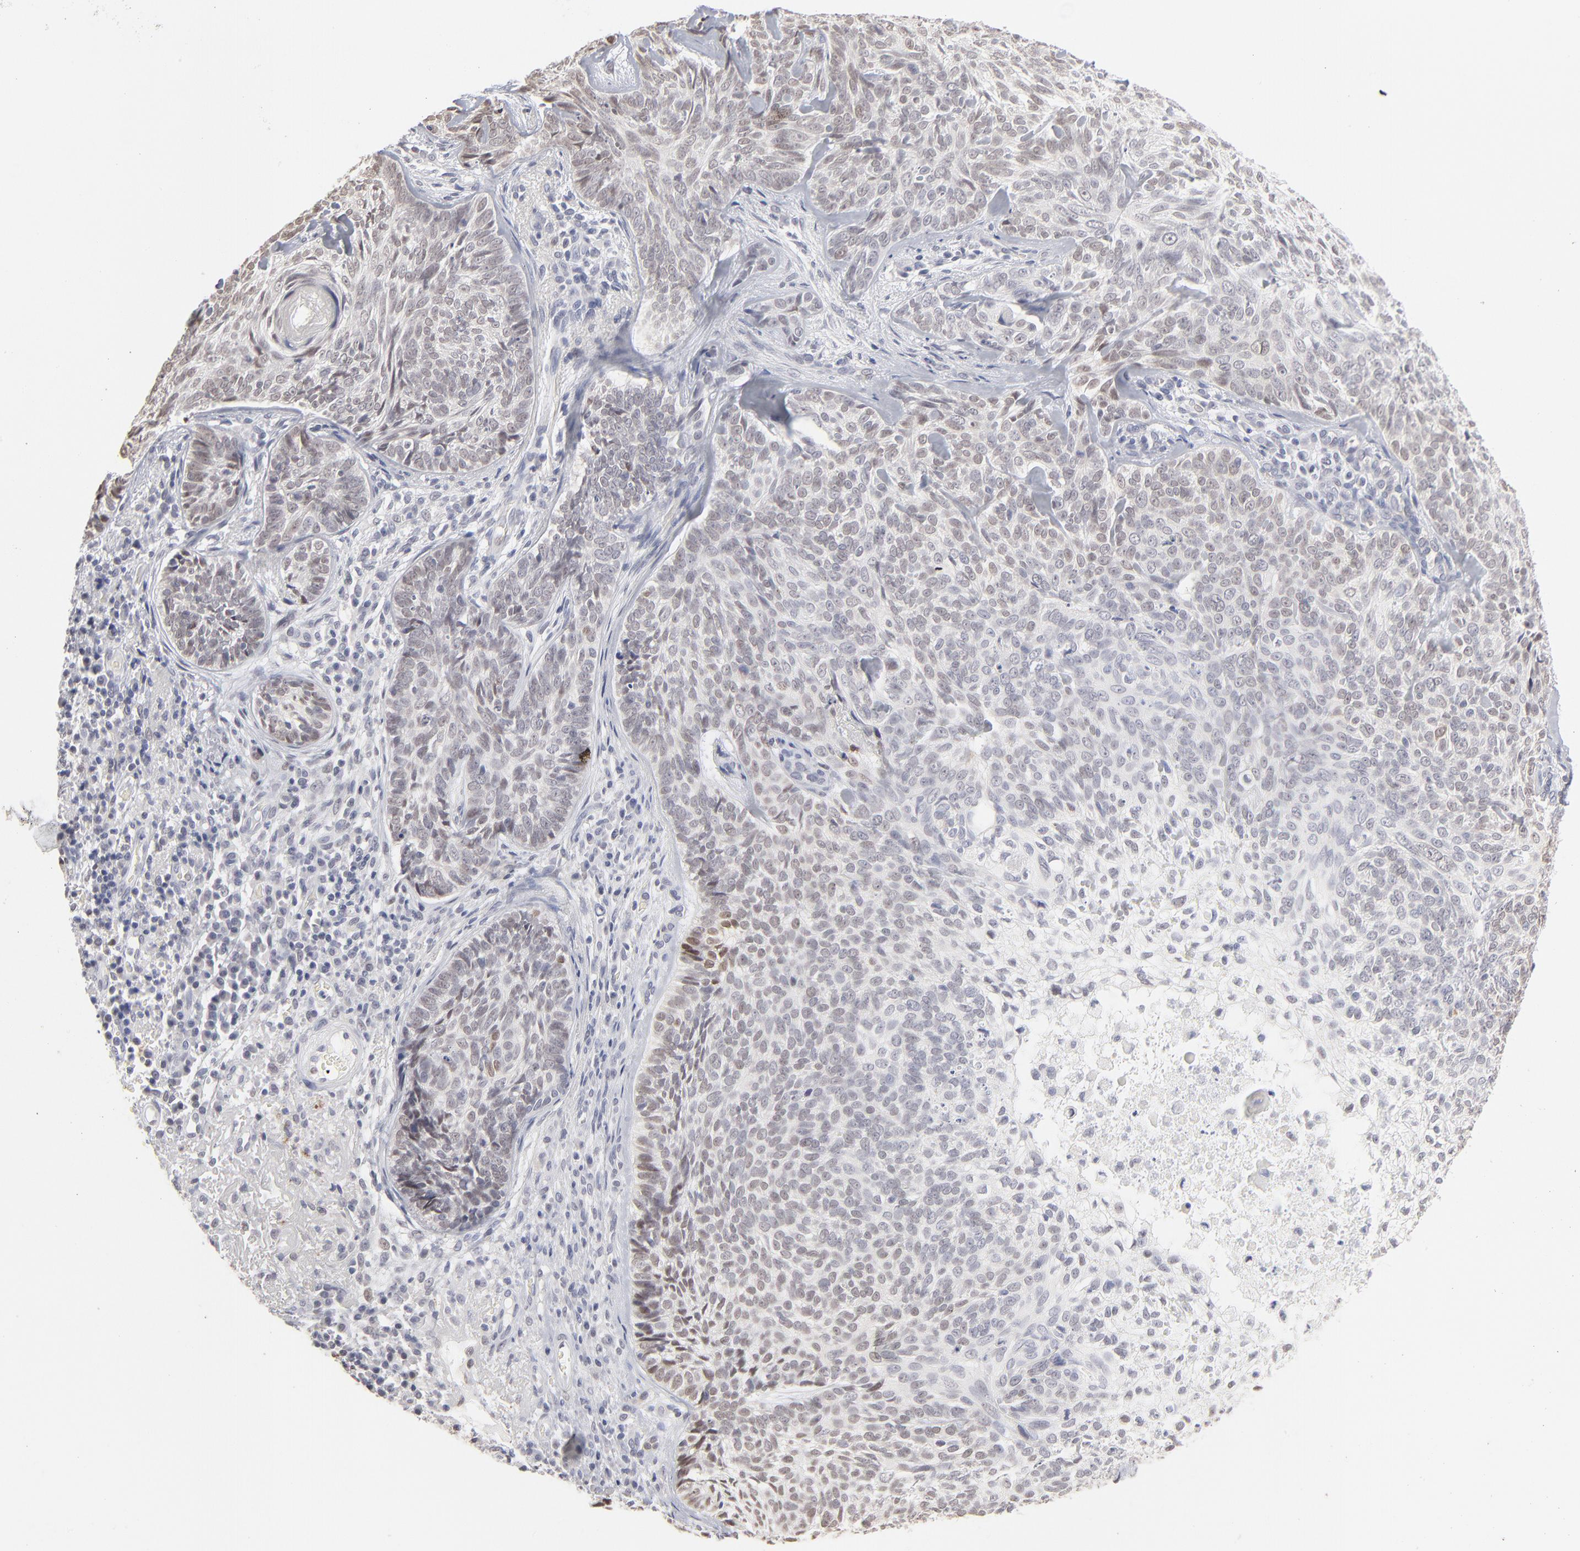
{"staining": {"intensity": "weak", "quantity": "25%-75%", "location": "nuclear"}, "tissue": "skin cancer", "cell_type": "Tumor cells", "image_type": "cancer", "snomed": [{"axis": "morphology", "description": "Basal cell carcinoma"}, {"axis": "topography", "description": "Skin"}], "caption": "Immunohistochemical staining of human basal cell carcinoma (skin) exhibits low levels of weak nuclear protein expression in about 25%-75% of tumor cells.", "gene": "RBM3", "patient": {"sex": "male", "age": 72}}